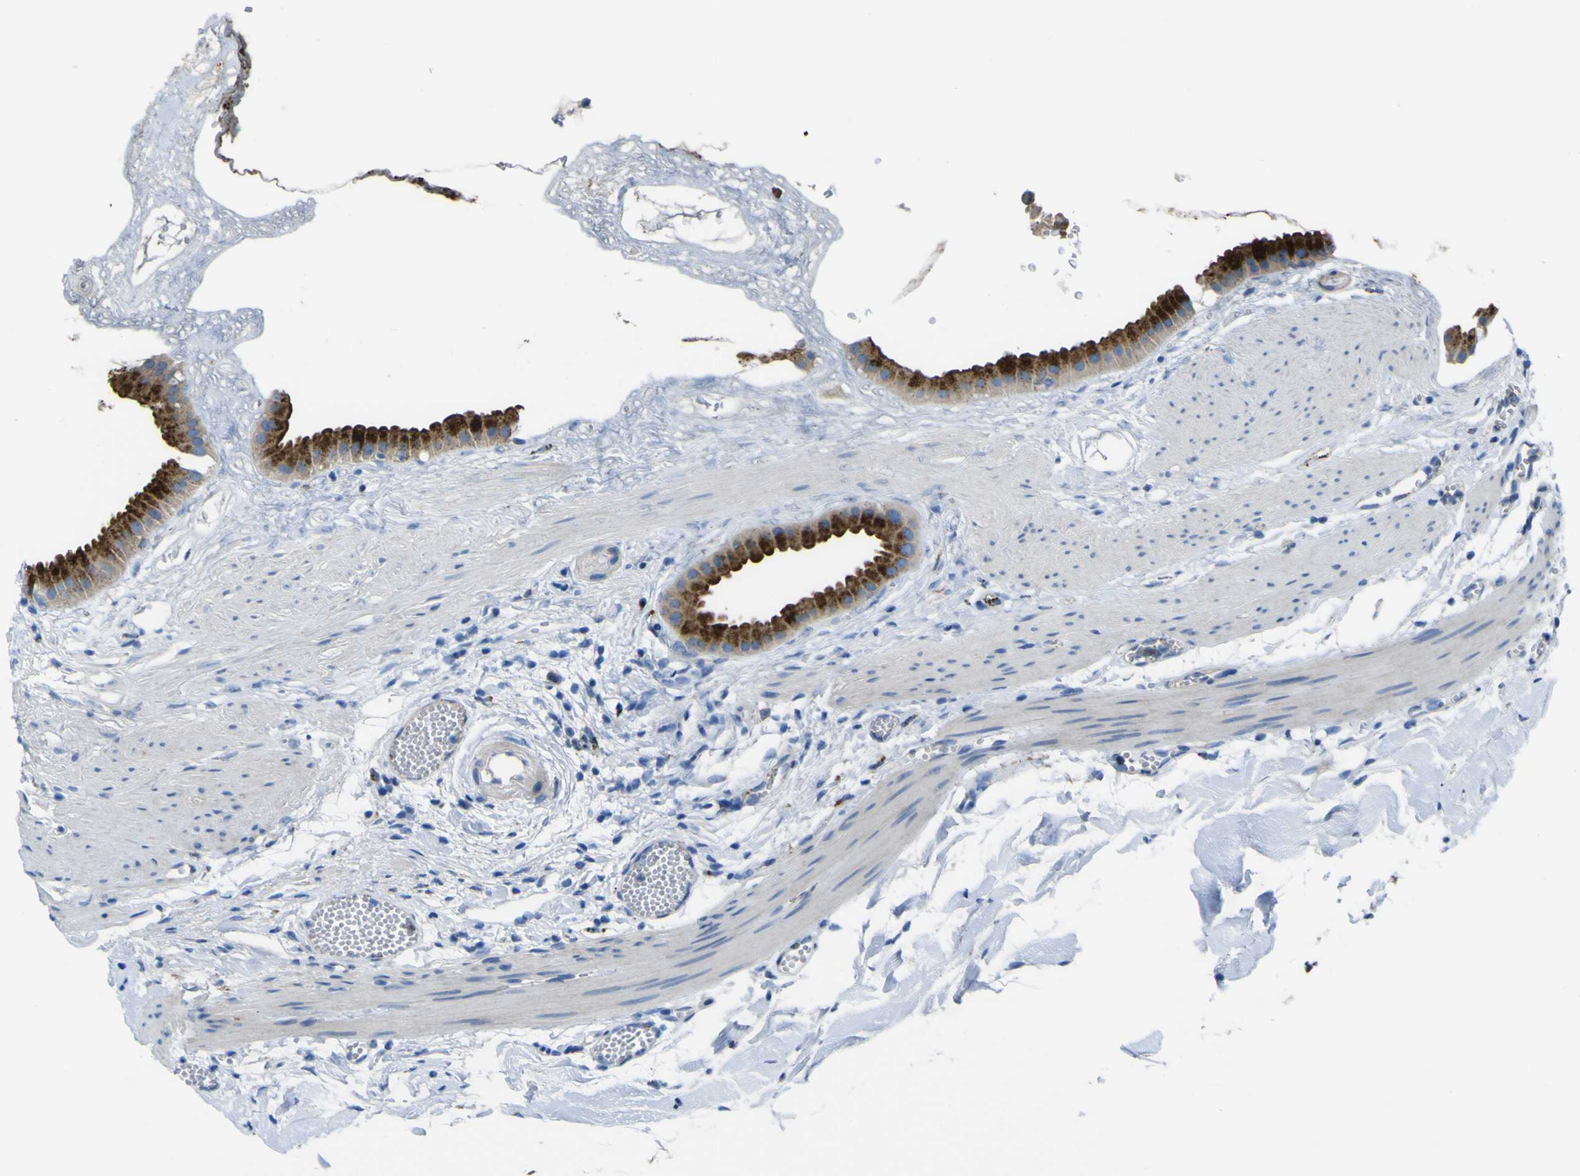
{"staining": {"intensity": "strong", "quantity": ">75%", "location": "cytoplasmic/membranous"}, "tissue": "gallbladder", "cell_type": "Glandular cells", "image_type": "normal", "snomed": [{"axis": "morphology", "description": "Normal tissue, NOS"}, {"axis": "topography", "description": "Gallbladder"}], "caption": "This photomicrograph demonstrates immunohistochemistry (IHC) staining of benign human gallbladder, with high strong cytoplasmic/membranous positivity in approximately >75% of glandular cells.", "gene": "CST3", "patient": {"sex": "female", "age": 64}}